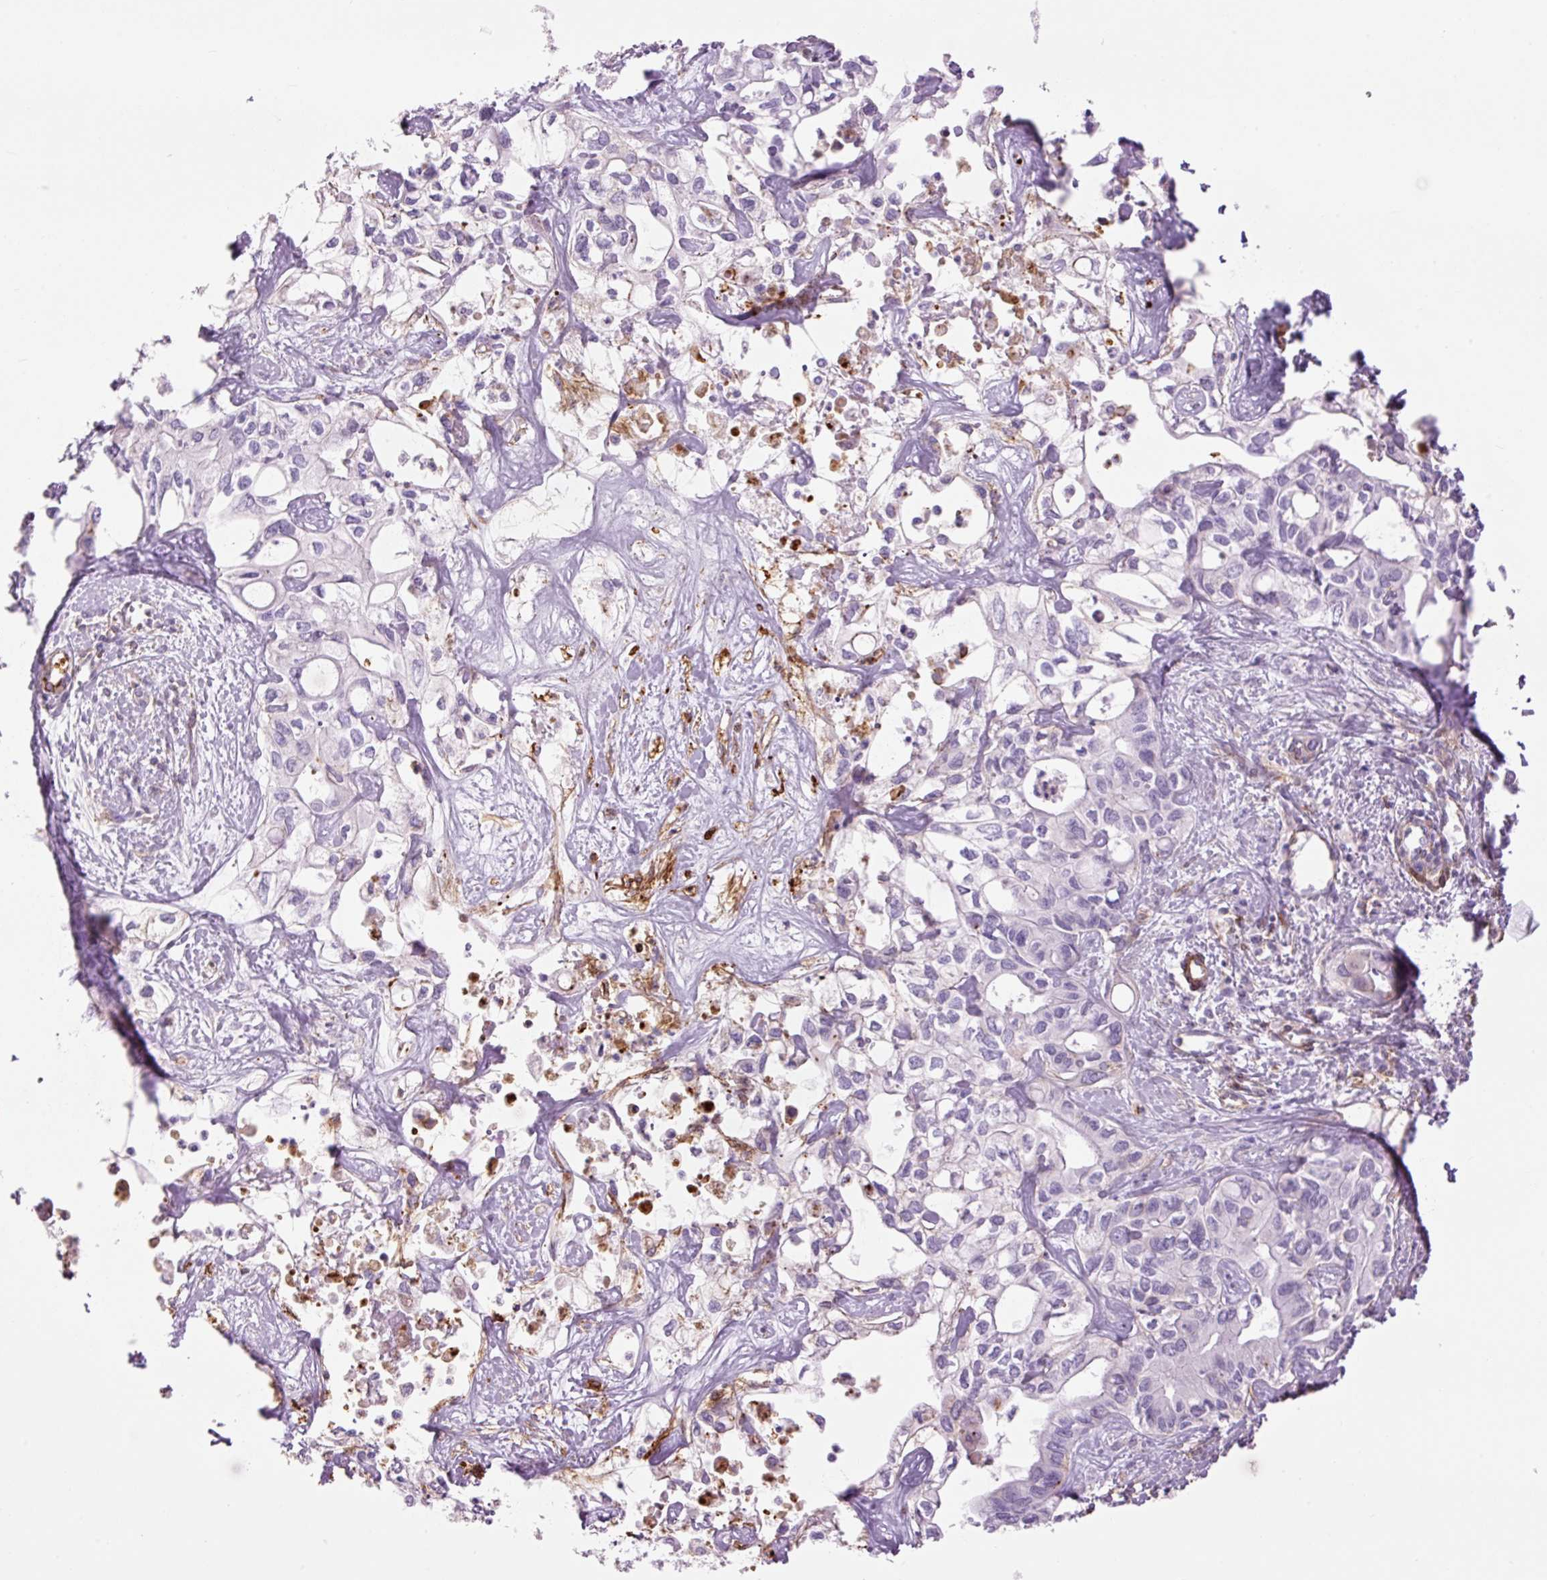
{"staining": {"intensity": "negative", "quantity": "none", "location": "none"}, "tissue": "liver cancer", "cell_type": "Tumor cells", "image_type": "cancer", "snomed": [{"axis": "morphology", "description": "Cholangiocarcinoma"}, {"axis": "topography", "description": "Liver"}], "caption": "IHC of liver cholangiocarcinoma shows no staining in tumor cells.", "gene": "CAV1", "patient": {"sex": "female", "age": 64}}